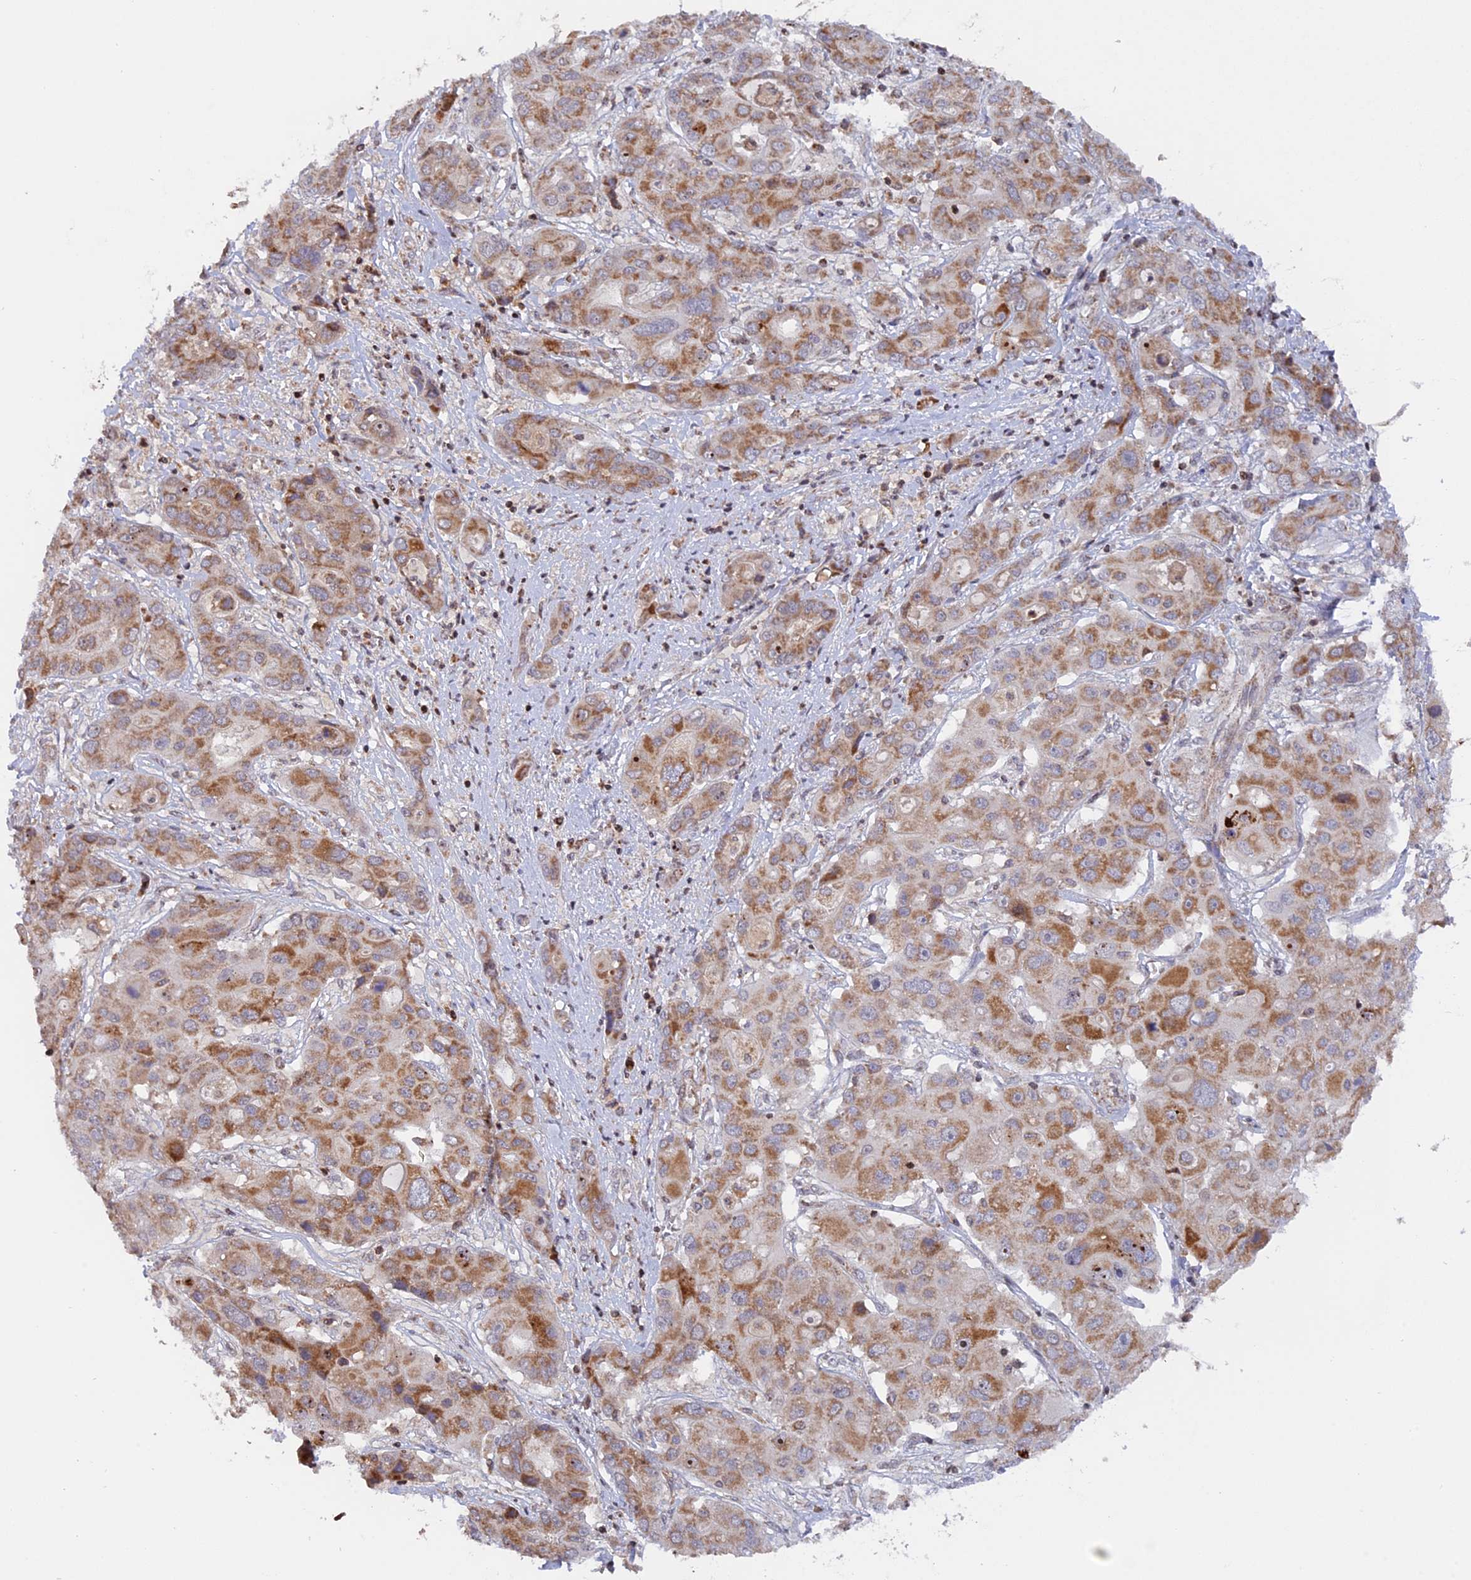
{"staining": {"intensity": "moderate", "quantity": "25%-75%", "location": "cytoplasmic/membranous"}, "tissue": "liver cancer", "cell_type": "Tumor cells", "image_type": "cancer", "snomed": [{"axis": "morphology", "description": "Cholangiocarcinoma"}, {"axis": "topography", "description": "Liver"}], "caption": "Human liver cholangiocarcinoma stained for a protein (brown) displays moderate cytoplasmic/membranous positive staining in approximately 25%-75% of tumor cells.", "gene": "MPV17L", "patient": {"sex": "male", "age": 67}}